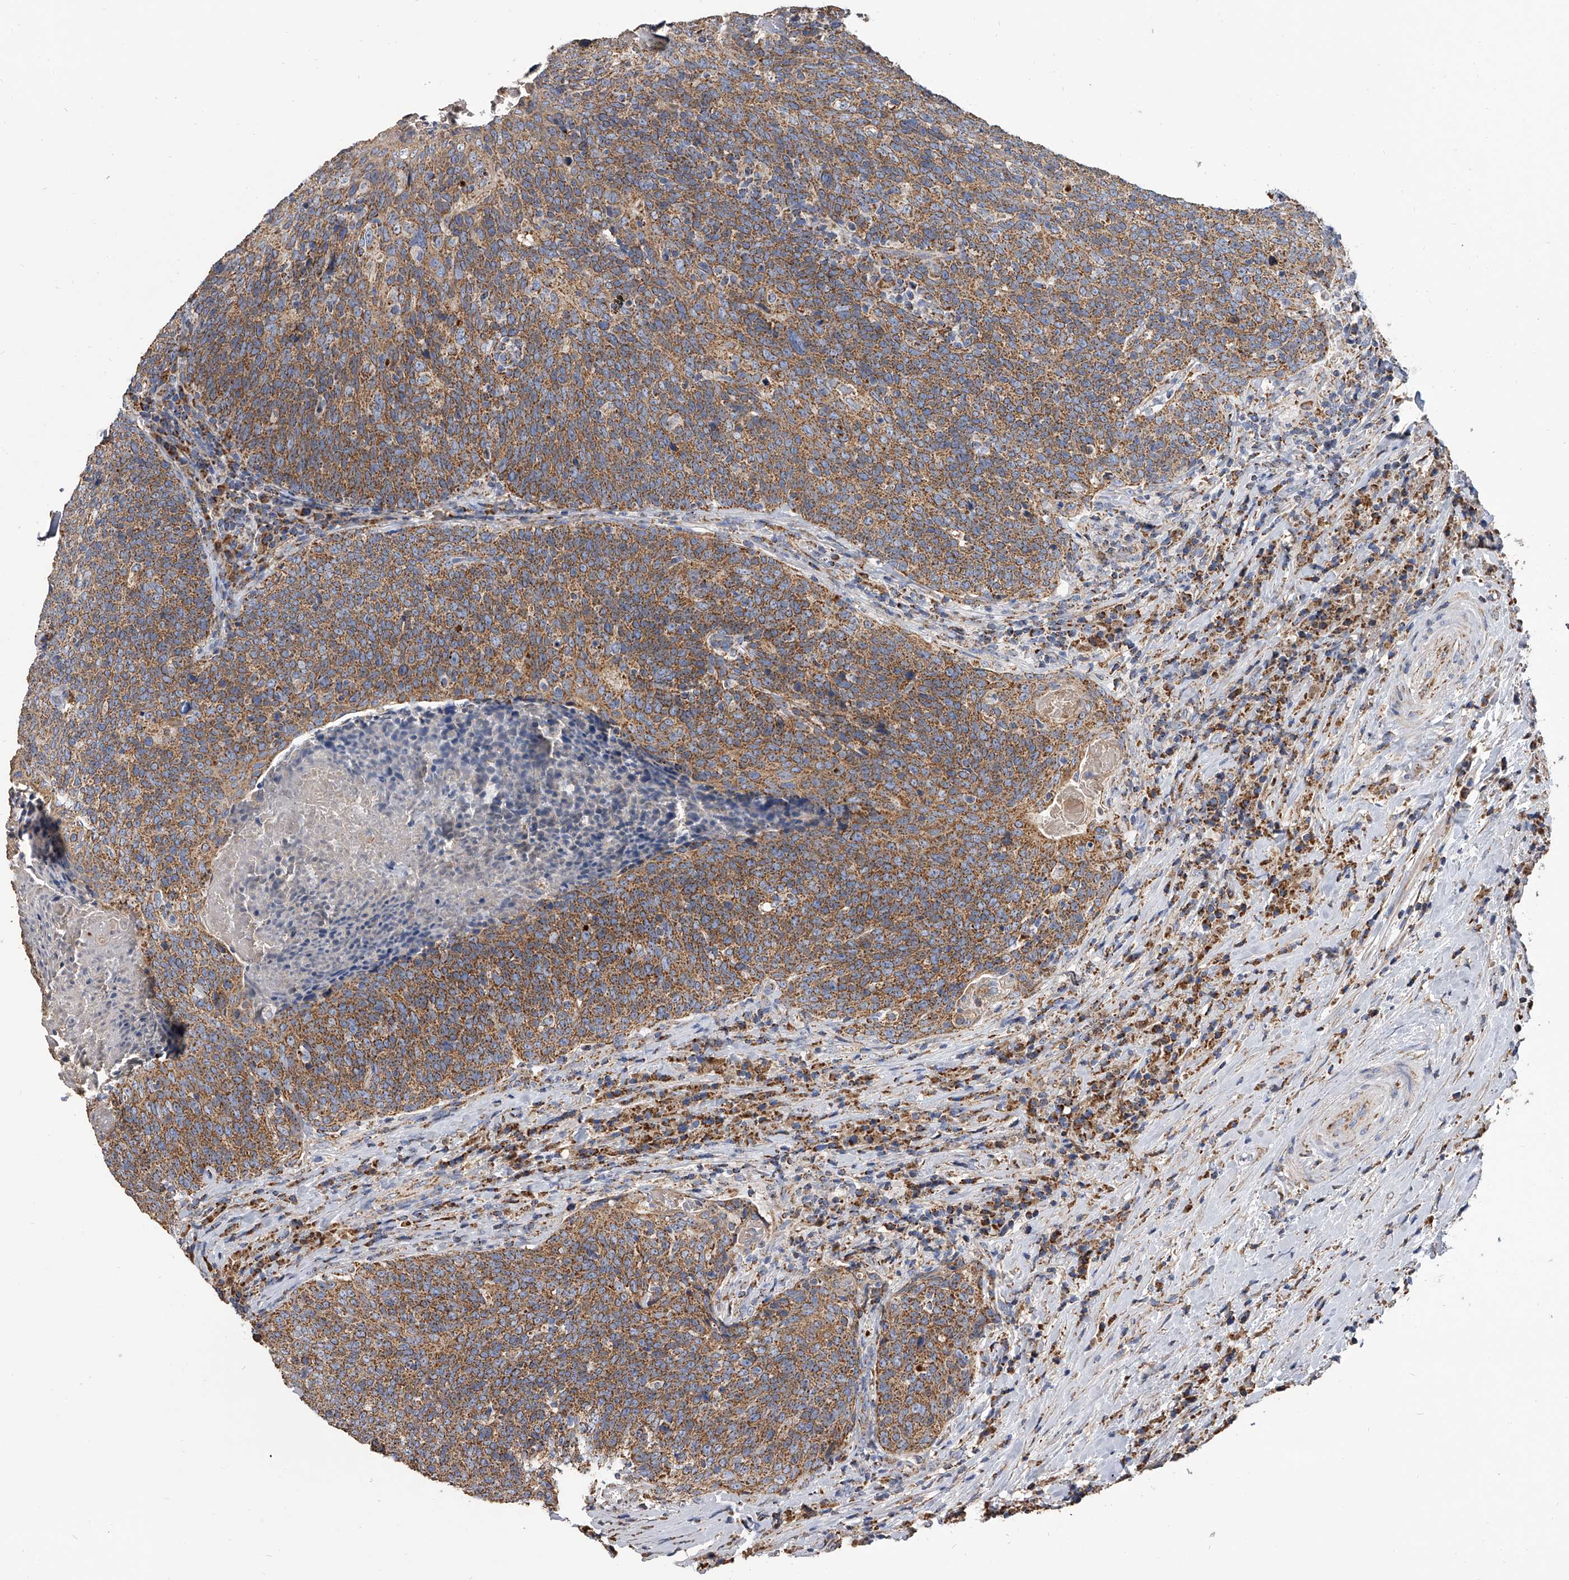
{"staining": {"intensity": "moderate", "quantity": ">75%", "location": "cytoplasmic/membranous"}, "tissue": "head and neck cancer", "cell_type": "Tumor cells", "image_type": "cancer", "snomed": [{"axis": "morphology", "description": "Squamous cell carcinoma, NOS"}, {"axis": "morphology", "description": "Squamous cell carcinoma, metastatic, NOS"}, {"axis": "topography", "description": "Lymph node"}, {"axis": "topography", "description": "Head-Neck"}], "caption": "Brown immunohistochemical staining in head and neck cancer (metastatic squamous cell carcinoma) reveals moderate cytoplasmic/membranous staining in about >75% of tumor cells. (DAB (3,3'-diaminobenzidine) IHC with brightfield microscopy, high magnification).", "gene": "MRPL28", "patient": {"sex": "male", "age": 62}}